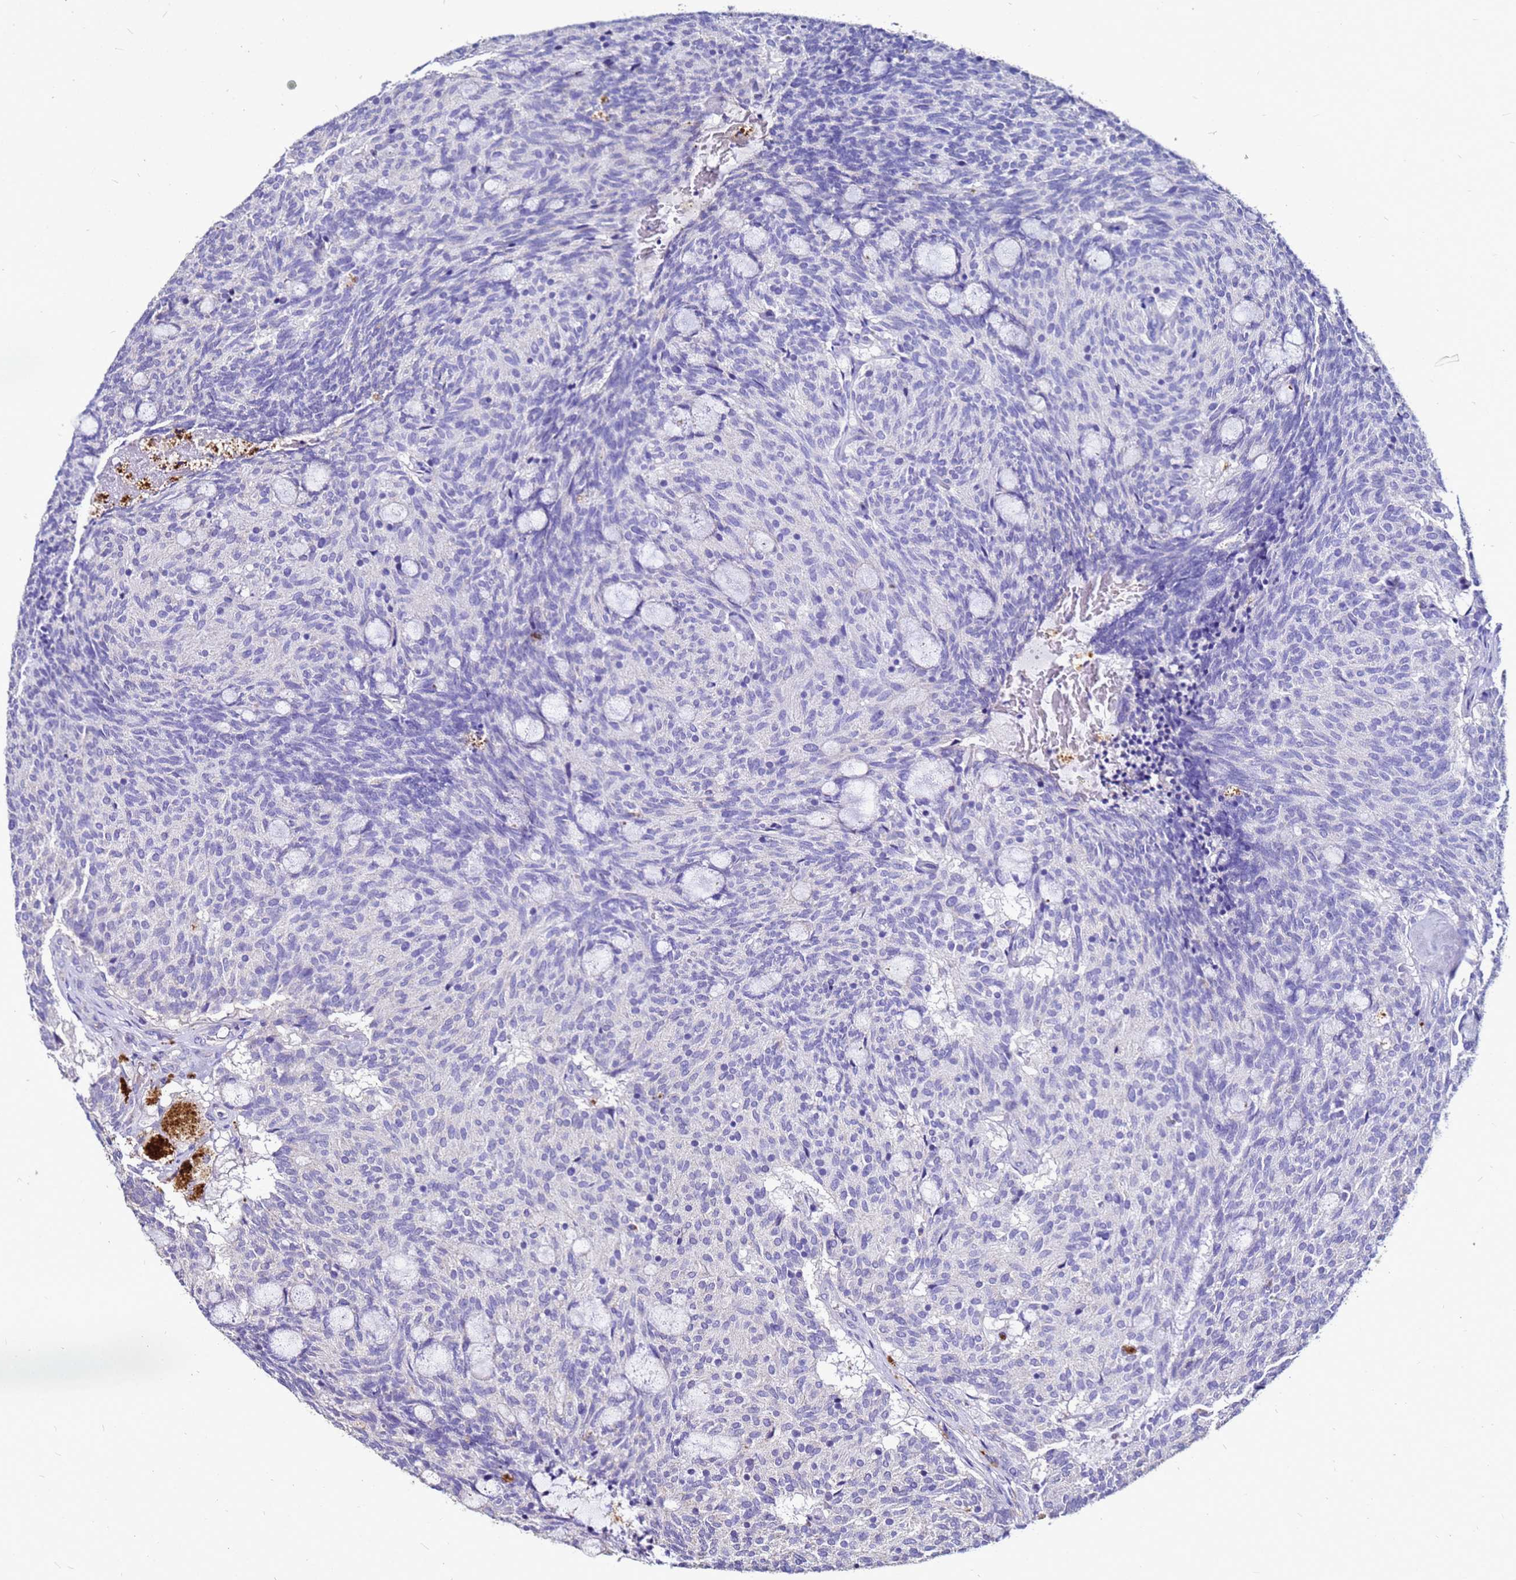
{"staining": {"intensity": "negative", "quantity": "none", "location": "none"}, "tissue": "carcinoid", "cell_type": "Tumor cells", "image_type": "cancer", "snomed": [{"axis": "morphology", "description": "Carcinoid, malignant, NOS"}, {"axis": "topography", "description": "Pancreas"}], "caption": "The IHC histopathology image has no significant staining in tumor cells of malignant carcinoid tissue.", "gene": "S100A2", "patient": {"sex": "female", "age": 54}}